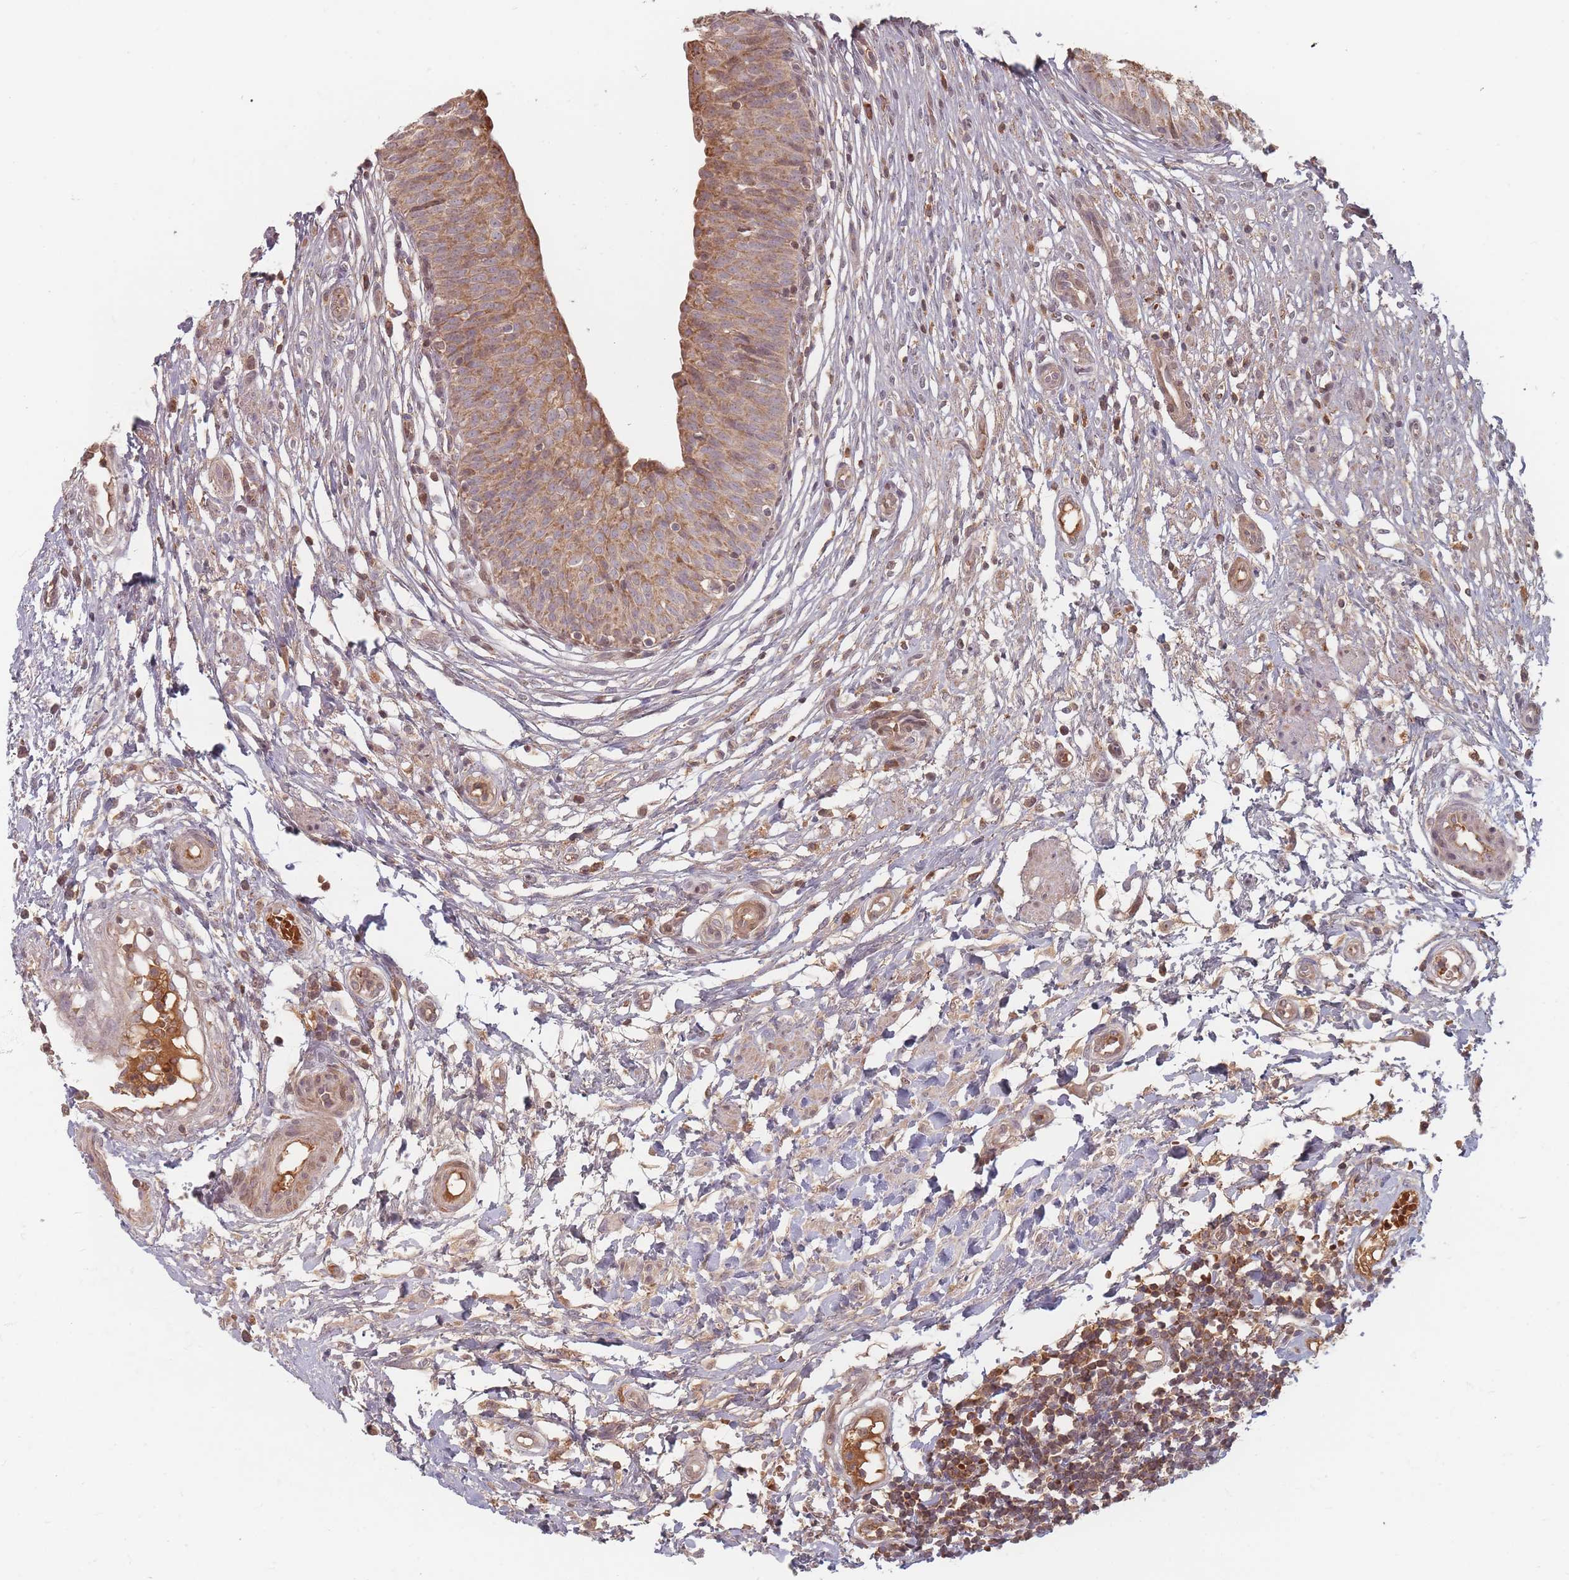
{"staining": {"intensity": "moderate", "quantity": ">75%", "location": "cytoplasmic/membranous"}, "tissue": "urinary bladder", "cell_type": "Urothelial cells", "image_type": "normal", "snomed": [{"axis": "morphology", "description": "Normal tissue, NOS"}, {"axis": "topography", "description": "Urinary bladder"}], "caption": "The histopathology image exhibits a brown stain indicating the presence of a protein in the cytoplasmic/membranous of urothelial cells in urinary bladder. The protein is shown in brown color, while the nuclei are stained blue.", "gene": "OR2M4", "patient": {"sex": "male", "age": 55}}